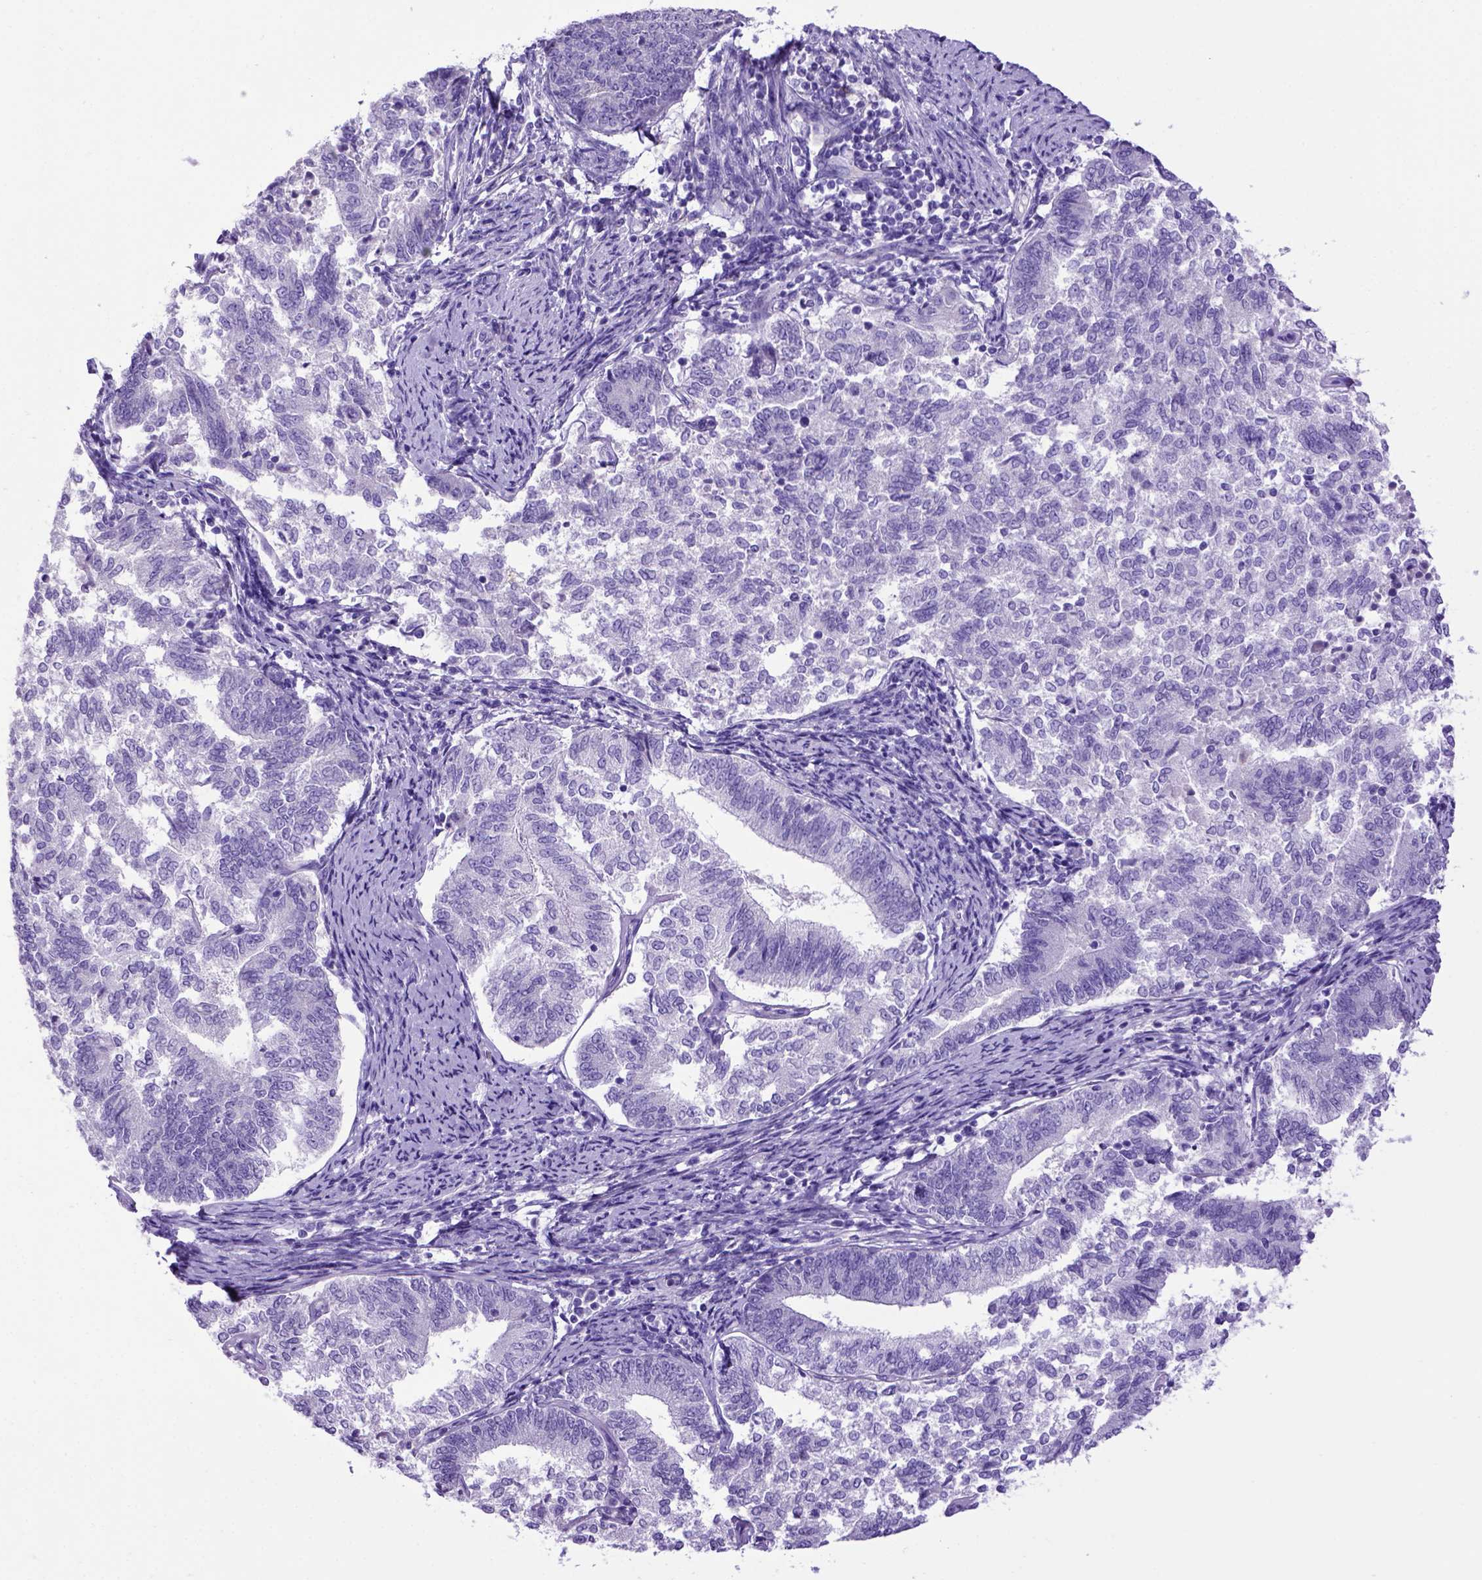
{"staining": {"intensity": "negative", "quantity": "none", "location": "none"}, "tissue": "endometrial cancer", "cell_type": "Tumor cells", "image_type": "cancer", "snomed": [{"axis": "morphology", "description": "Adenocarcinoma, NOS"}, {"axis": "topography", "description": "Endometrium"}], "caption": "IHC of endometrial adenocarcinoma exhibits no staining in tumor cells.", "gene": "PTGES", "patient": {"sex": "female", "age": 65}}